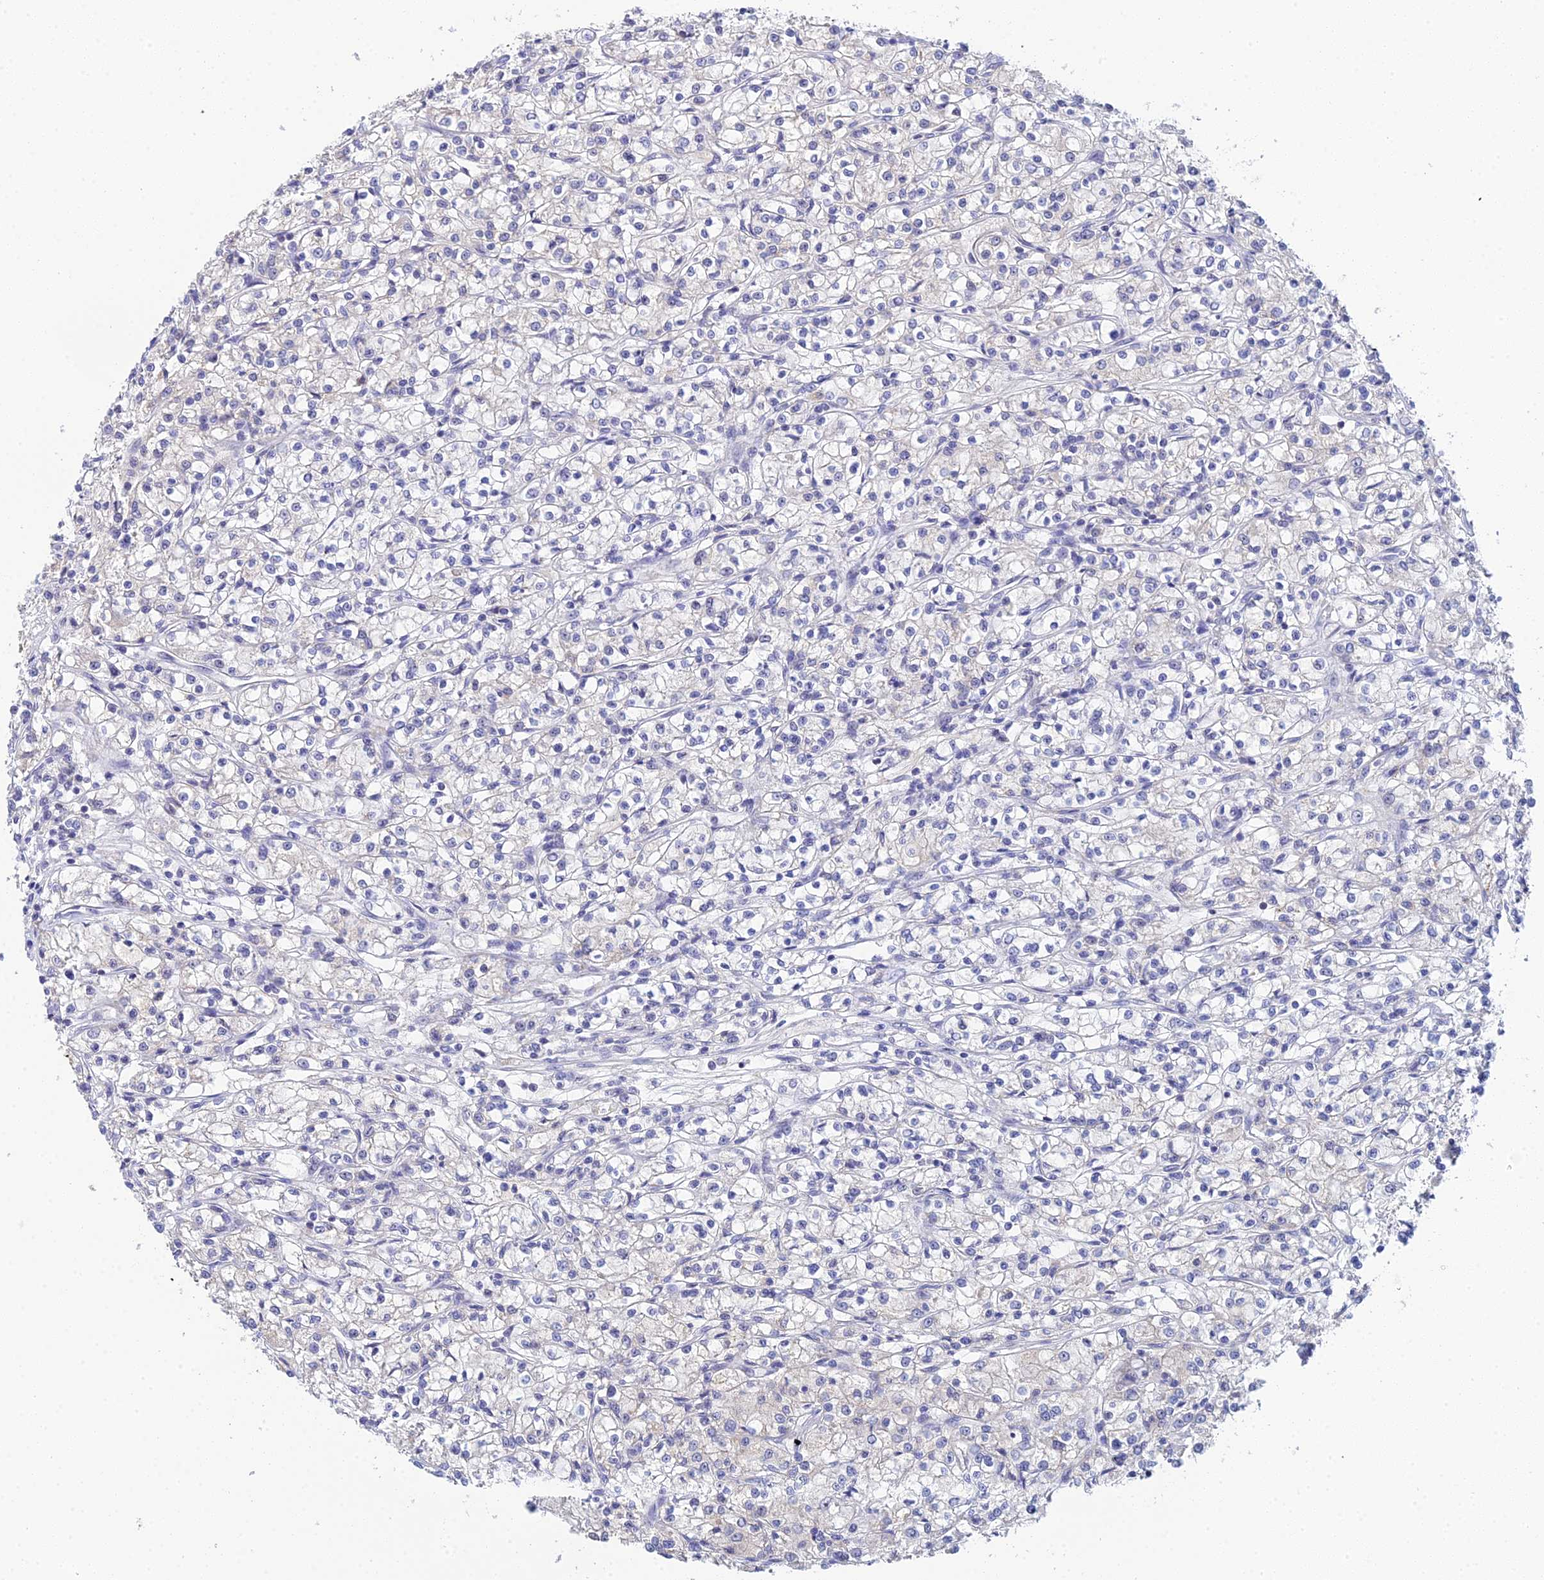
{"staining": {"intensity": "negative", "quantity": "none", "location": "none"}, "tissue": "renal cancer", "cell_type": "Tumor cells", "image_type": "cancer", "snomed": [{"axis": "morphology", "description": "Adenocarcinoma, NOS"}, {"axis": "topography", "description": "Kidney"}], "caption": "Immunohistochemical staining of renal cancer (adenocarcinoma) exhibits no significant expression in tumor cells.", "gene": "PLPP4", "patient": {"sex": "female", "age": 59}}